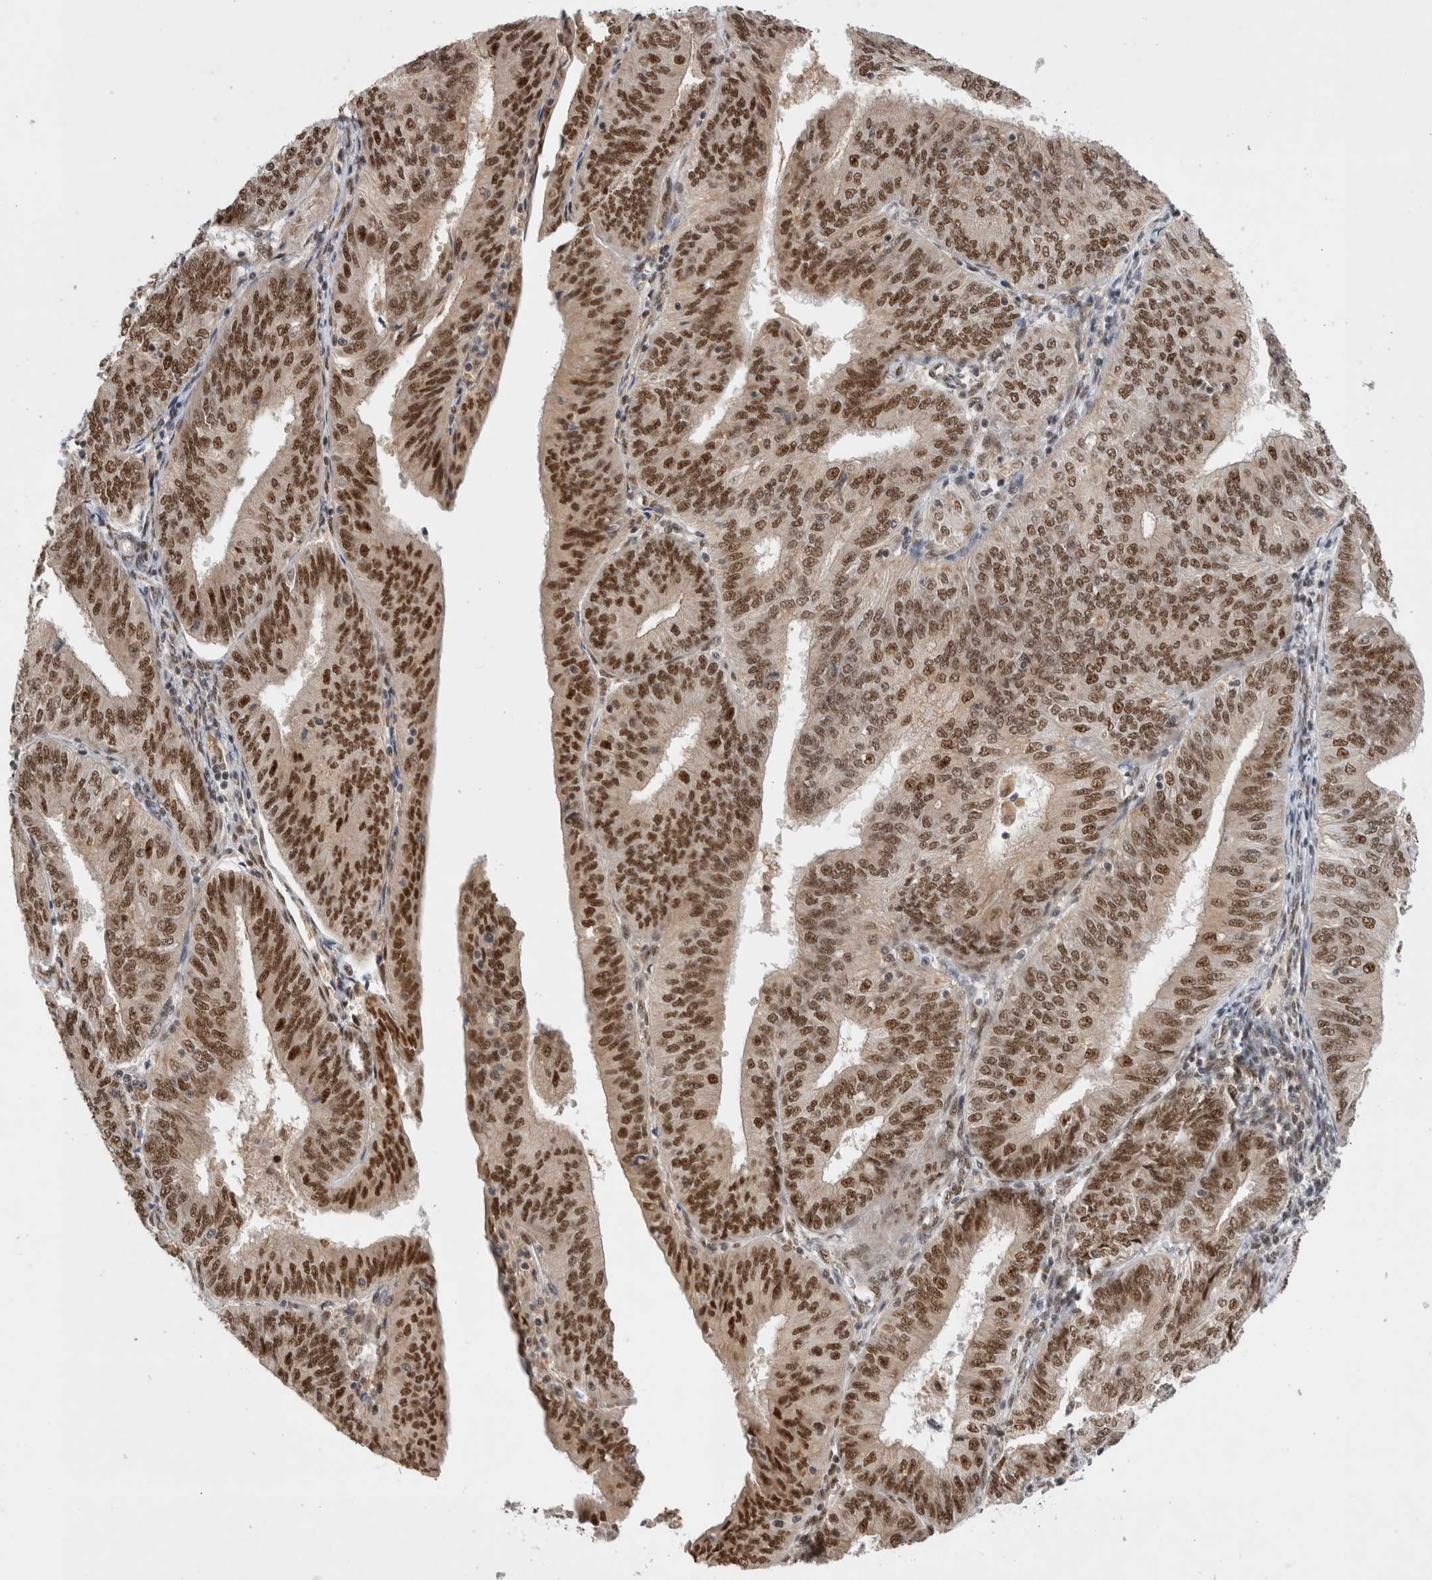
{"staining": {"intensity": "strong", "quantity": "25%-75%", "location": "nuclear"}, "tissue": "endometrial cancer", "cell_type": "Tumor cells", "image_type": "cancer", "snomed": [{"axis": "morphology", "description": "Adenocarcinoma, NOS"}, {"axis": "topography", "description": "Endometrium"}], "caption": "High-power microscopy captured an immunohistochemistry photomicrograph of endometrial adenocarcinoma, revealing strong nuclear staining in about 25%-75% of tumor cells.", "gene": "NCAPG2", "patient": {"sex": "female", "age": 58}}